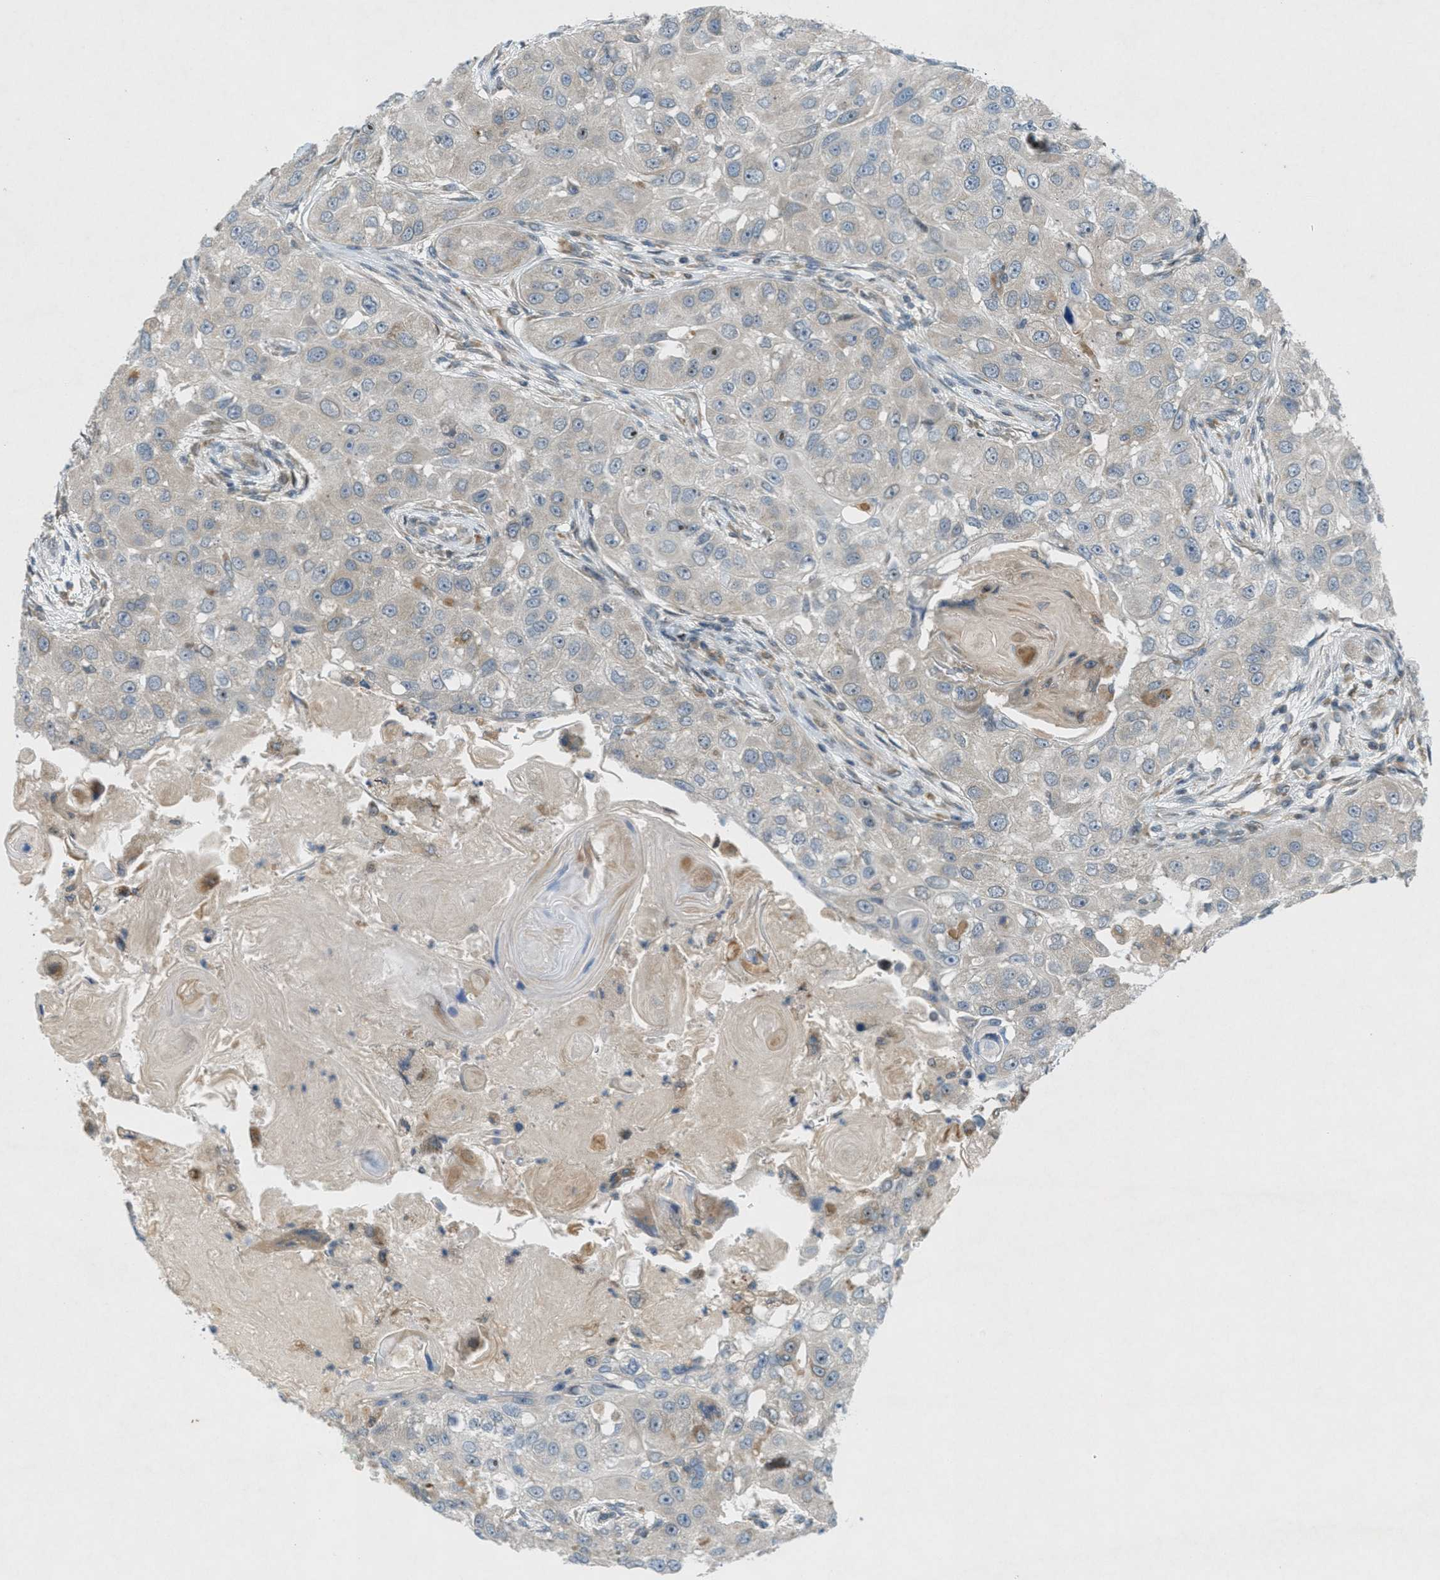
{"staining": {"intensity": "weak", "quantity": "<25%", "location": "cytoplasmic/membranous"}, "tissue": "head and neck cancer", "cell_type": "Tumor cells", "image_type": "cancer", "snomed": [{"axis": "morphology", "description": "Normal tissue, NOS"}, {"axis": "morphology", "description": "Squamous cell carcinoma, NOS"}, {"axis": "topography", "description": "Skeletal muscle"}, {"axis": "topography", "description": "Head-Neck"}], "caption": "The image reveals no staining of tumor cells in squamous cell carcinoma (head and neck).", "gene": "SIGMAR1", "patient": {"sex": "male", "age": 51}}